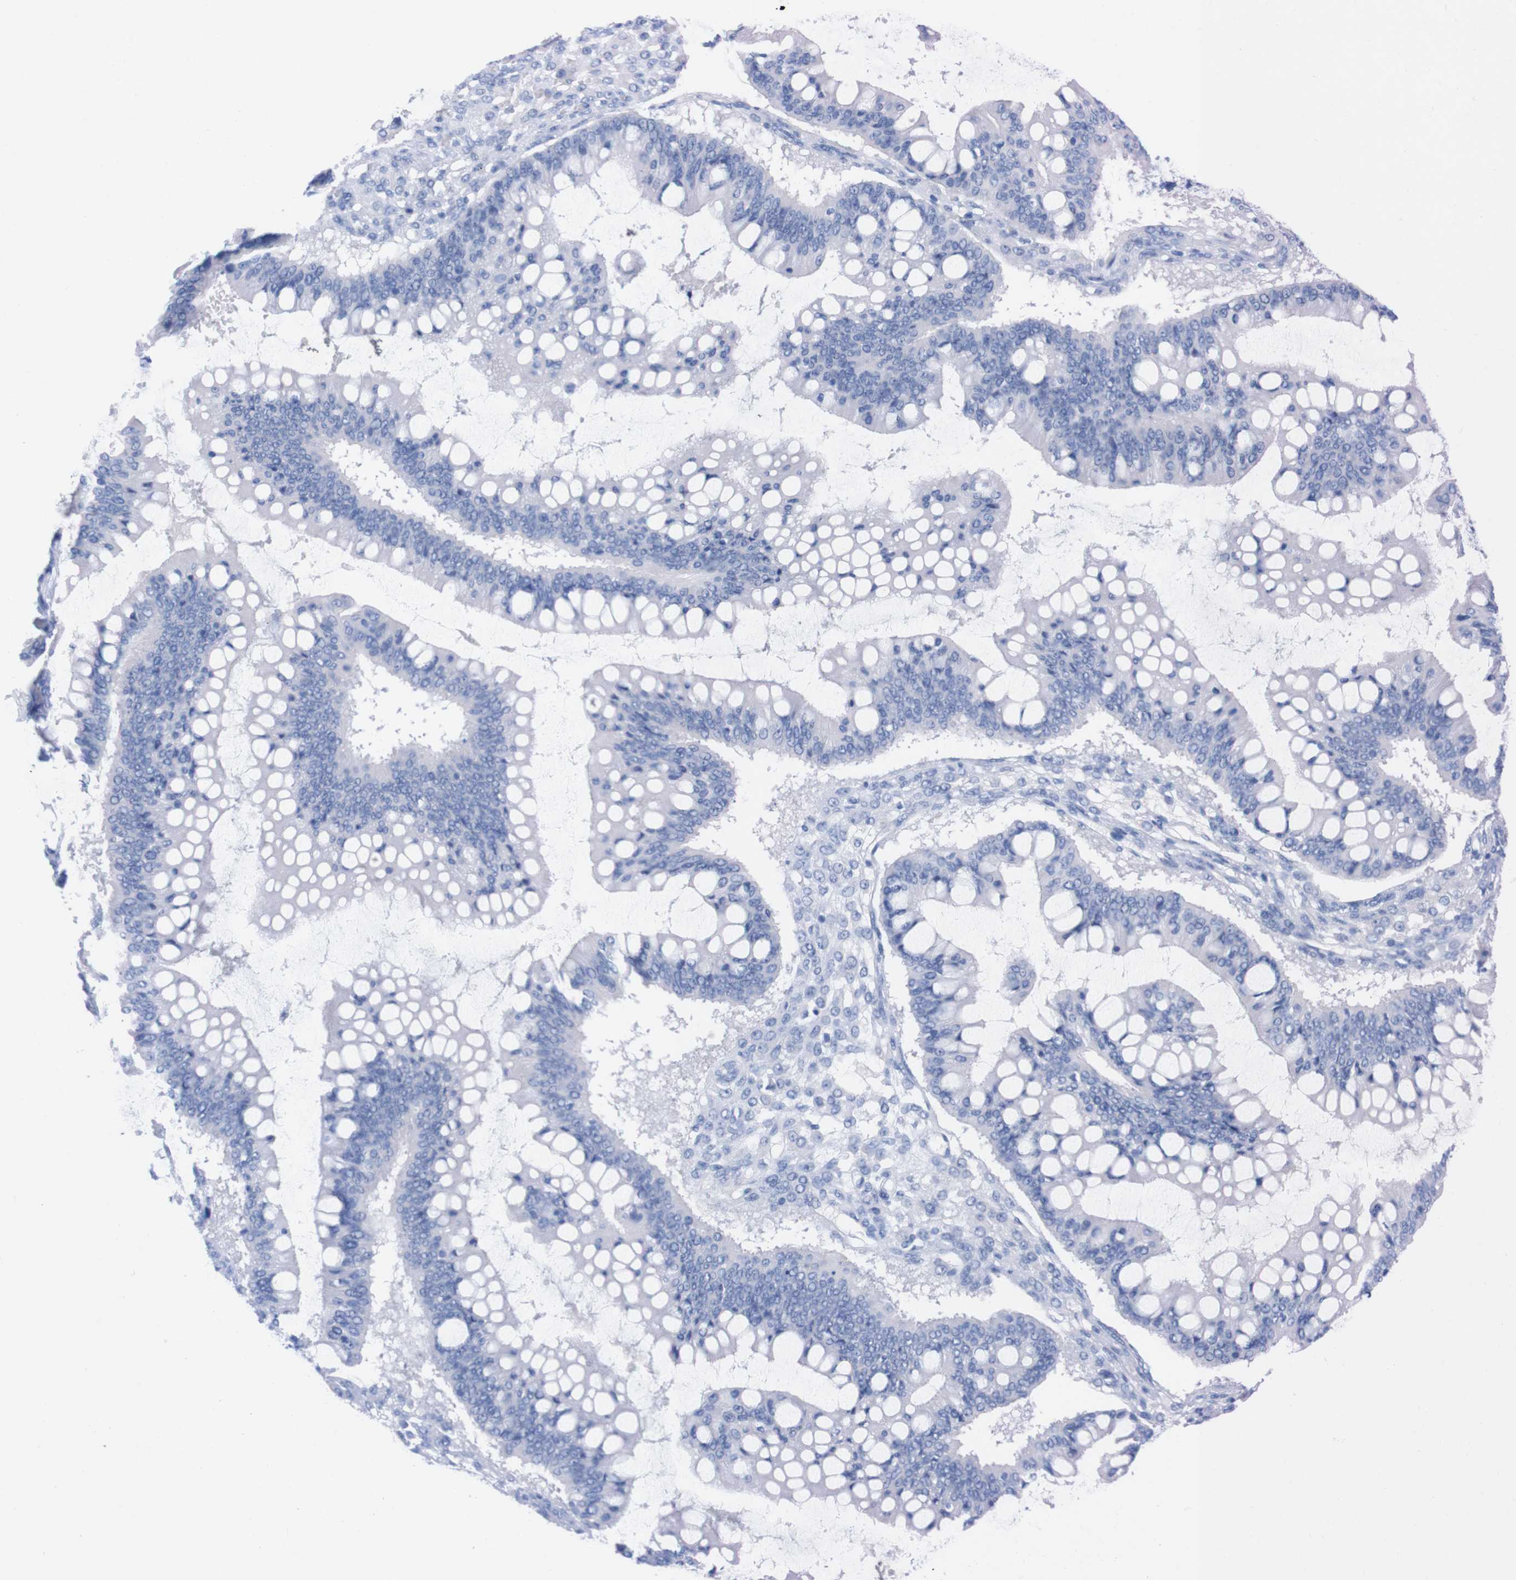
{"staining": {"intensity": "negative", "quantity": "none", "location": "none"}, "tissue": "ovarian cancer", "cell_type": "Tumor cells", "image_type": "cancer", "snomed": [{"axis": "morphology", "description": "Cystadenocarcinoma, mucinous, NOS"}, {"axis": "topography", "description": "Ovary"}], "caption": "Protein analysis of ovarian cancer exhibits no significant expression in tumor cells. (DAB immunohistochemistry (IHC) visualized using brightfield microscopy, high magnification).", "gene": "P2RY12", "patient": {"sex": "female", "age": 73}}